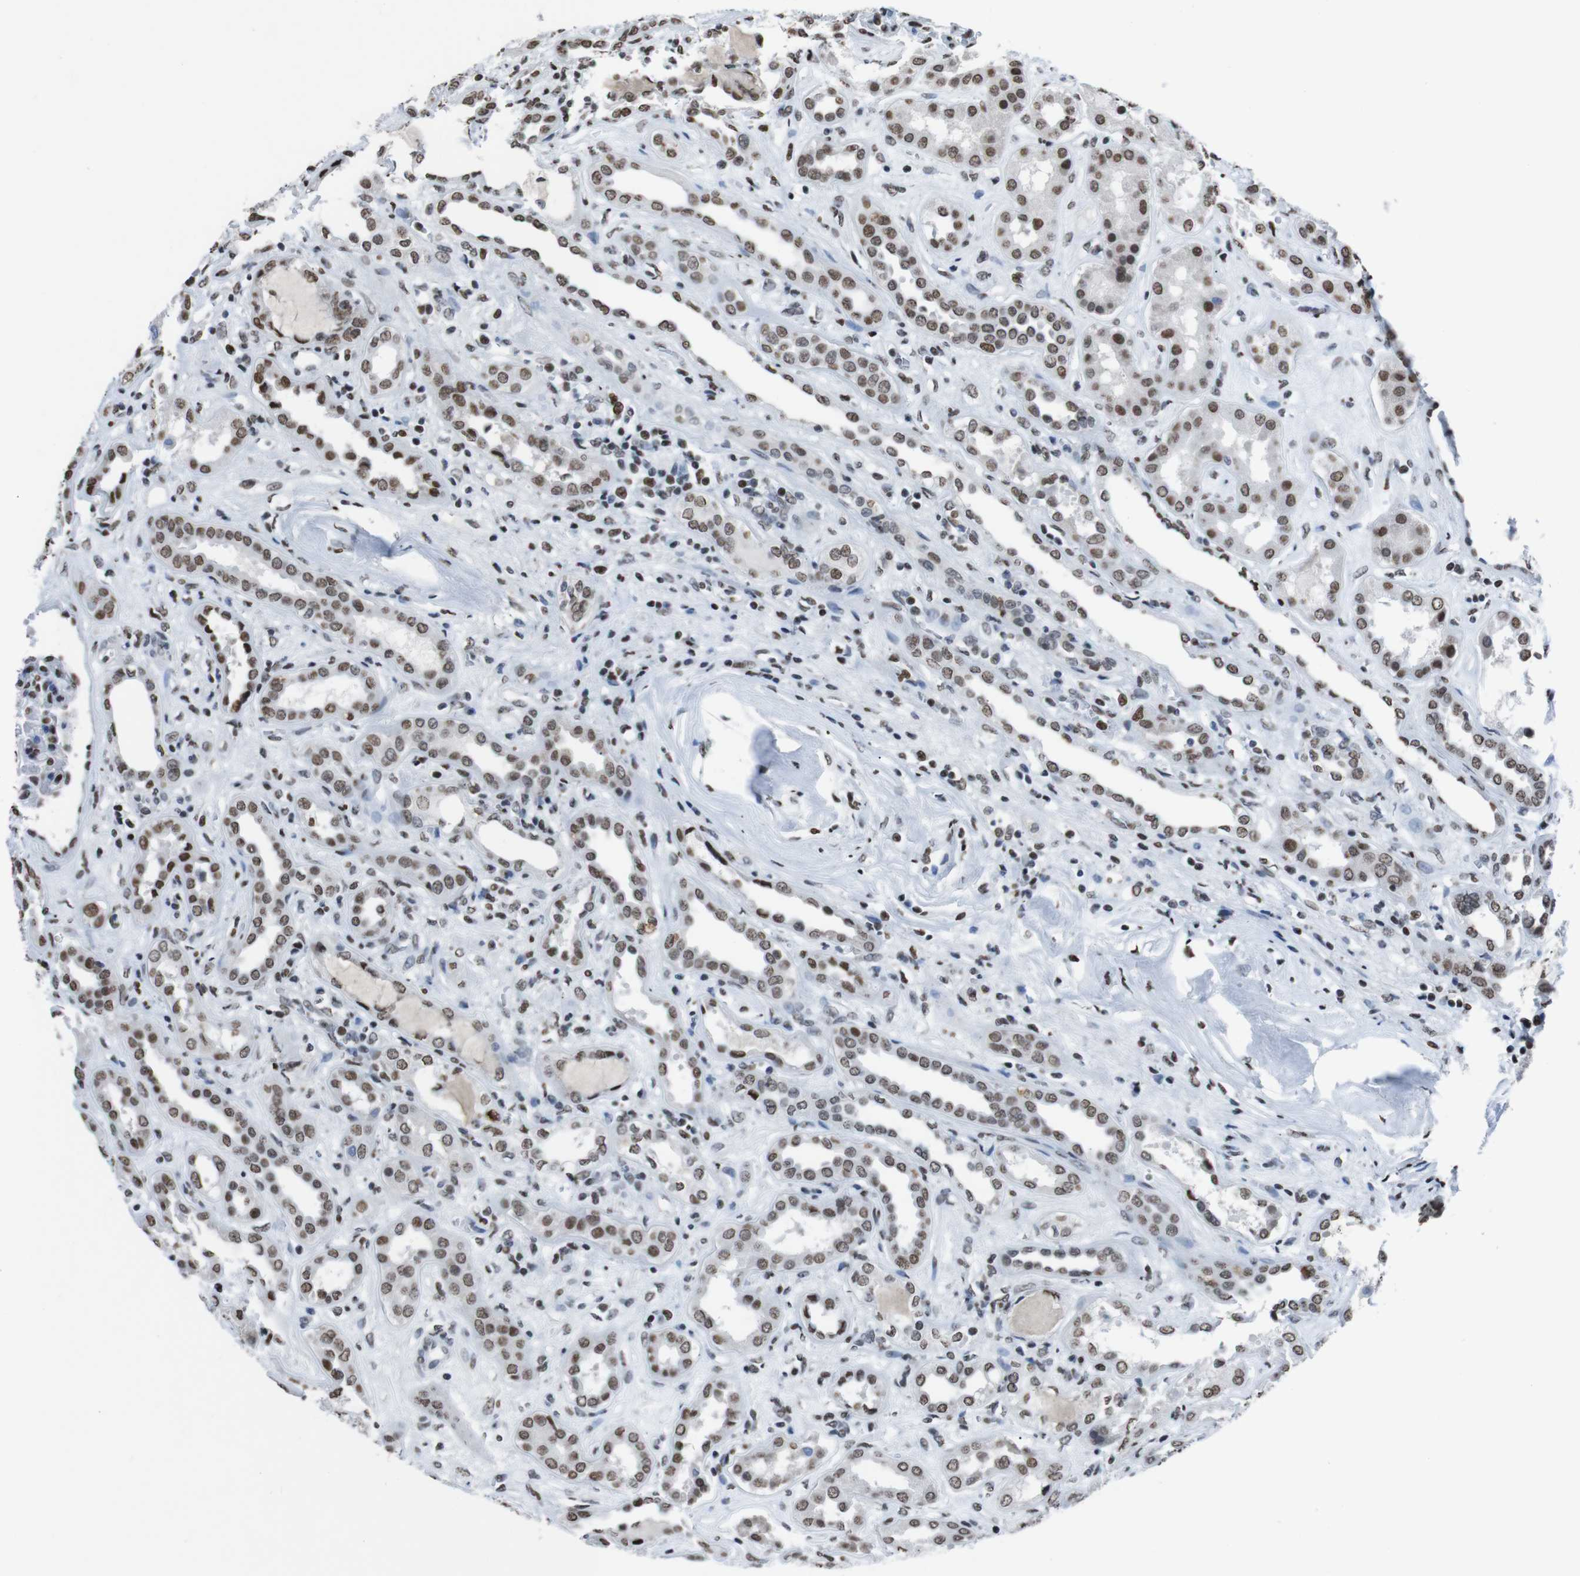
{"staining": {"intensity": "moderate", "quantity": ">75%", "location": "nuclear"}, "tissue": "kidney", "cell_type": "Cells in glomeruli", "image_type": "normal", "snomed": [{"axis": "morphology", "description": "Normal tissue, NOS"}, {"axis": "topography", "description": "Kidney"}], "caption": "The immunohistochemical stain labels moderate nuclear staining in cells in glomeruli of benign kidney.", "gene": "PIP4P2", "patient": {"sex": "male", "age": 59}}